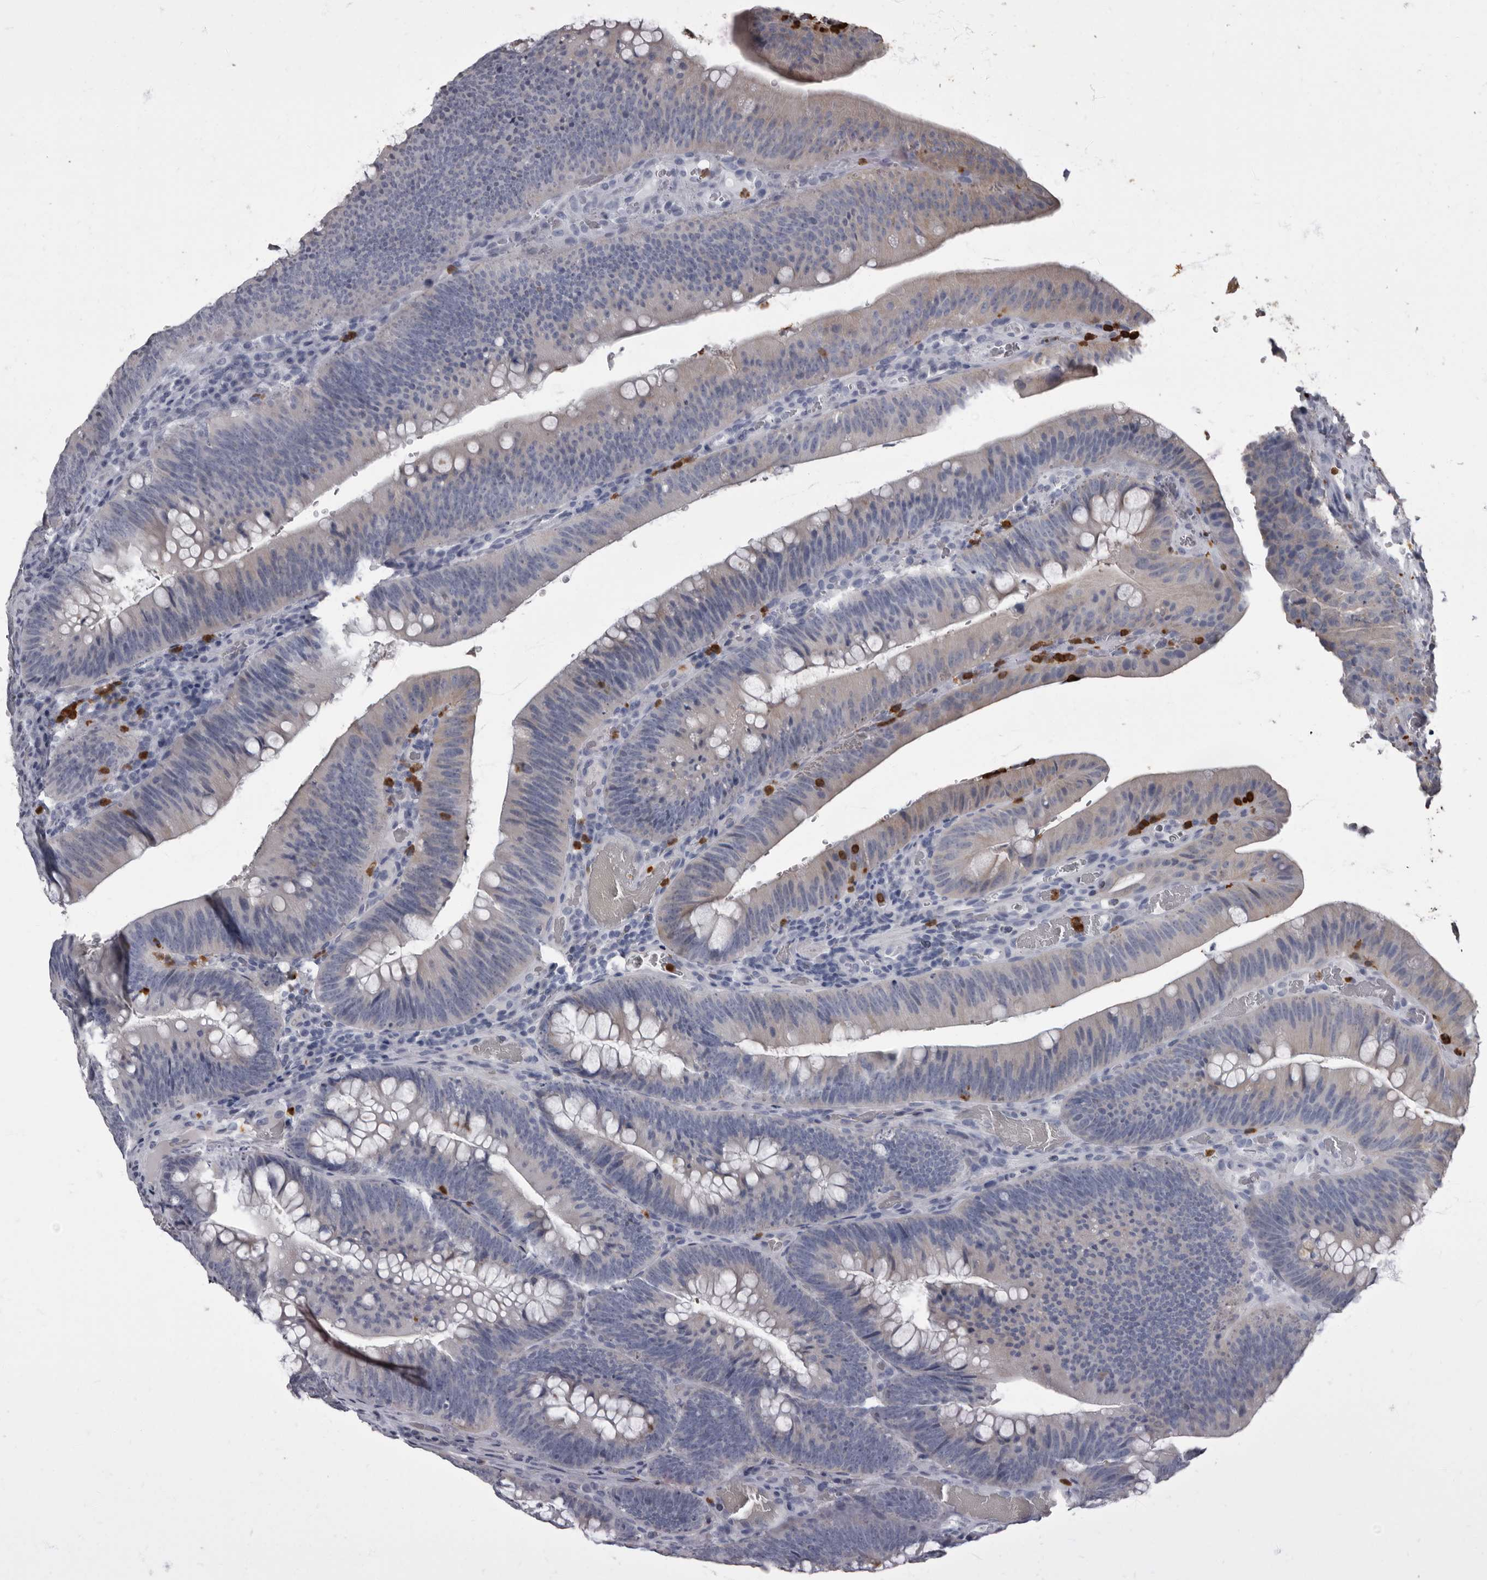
{"staining": {"intensity": "weak", "quantity": "<25%", "location": "cytoplasmic/membranous"}, "tissue": "colorectal cancer", "cell_type": "Tumor cells", "image_type": "cancer", "snomed": [{"axis": "morphology", "description": "Normal tissue, NOS"}, {"axis": "topography", "description": "Colon"}], "caption": "IHC of human colorectal cancer displays no staining in tumor cells.", "gene": "TPD52L1", "patient": {"sex": "female", "age": 82}}